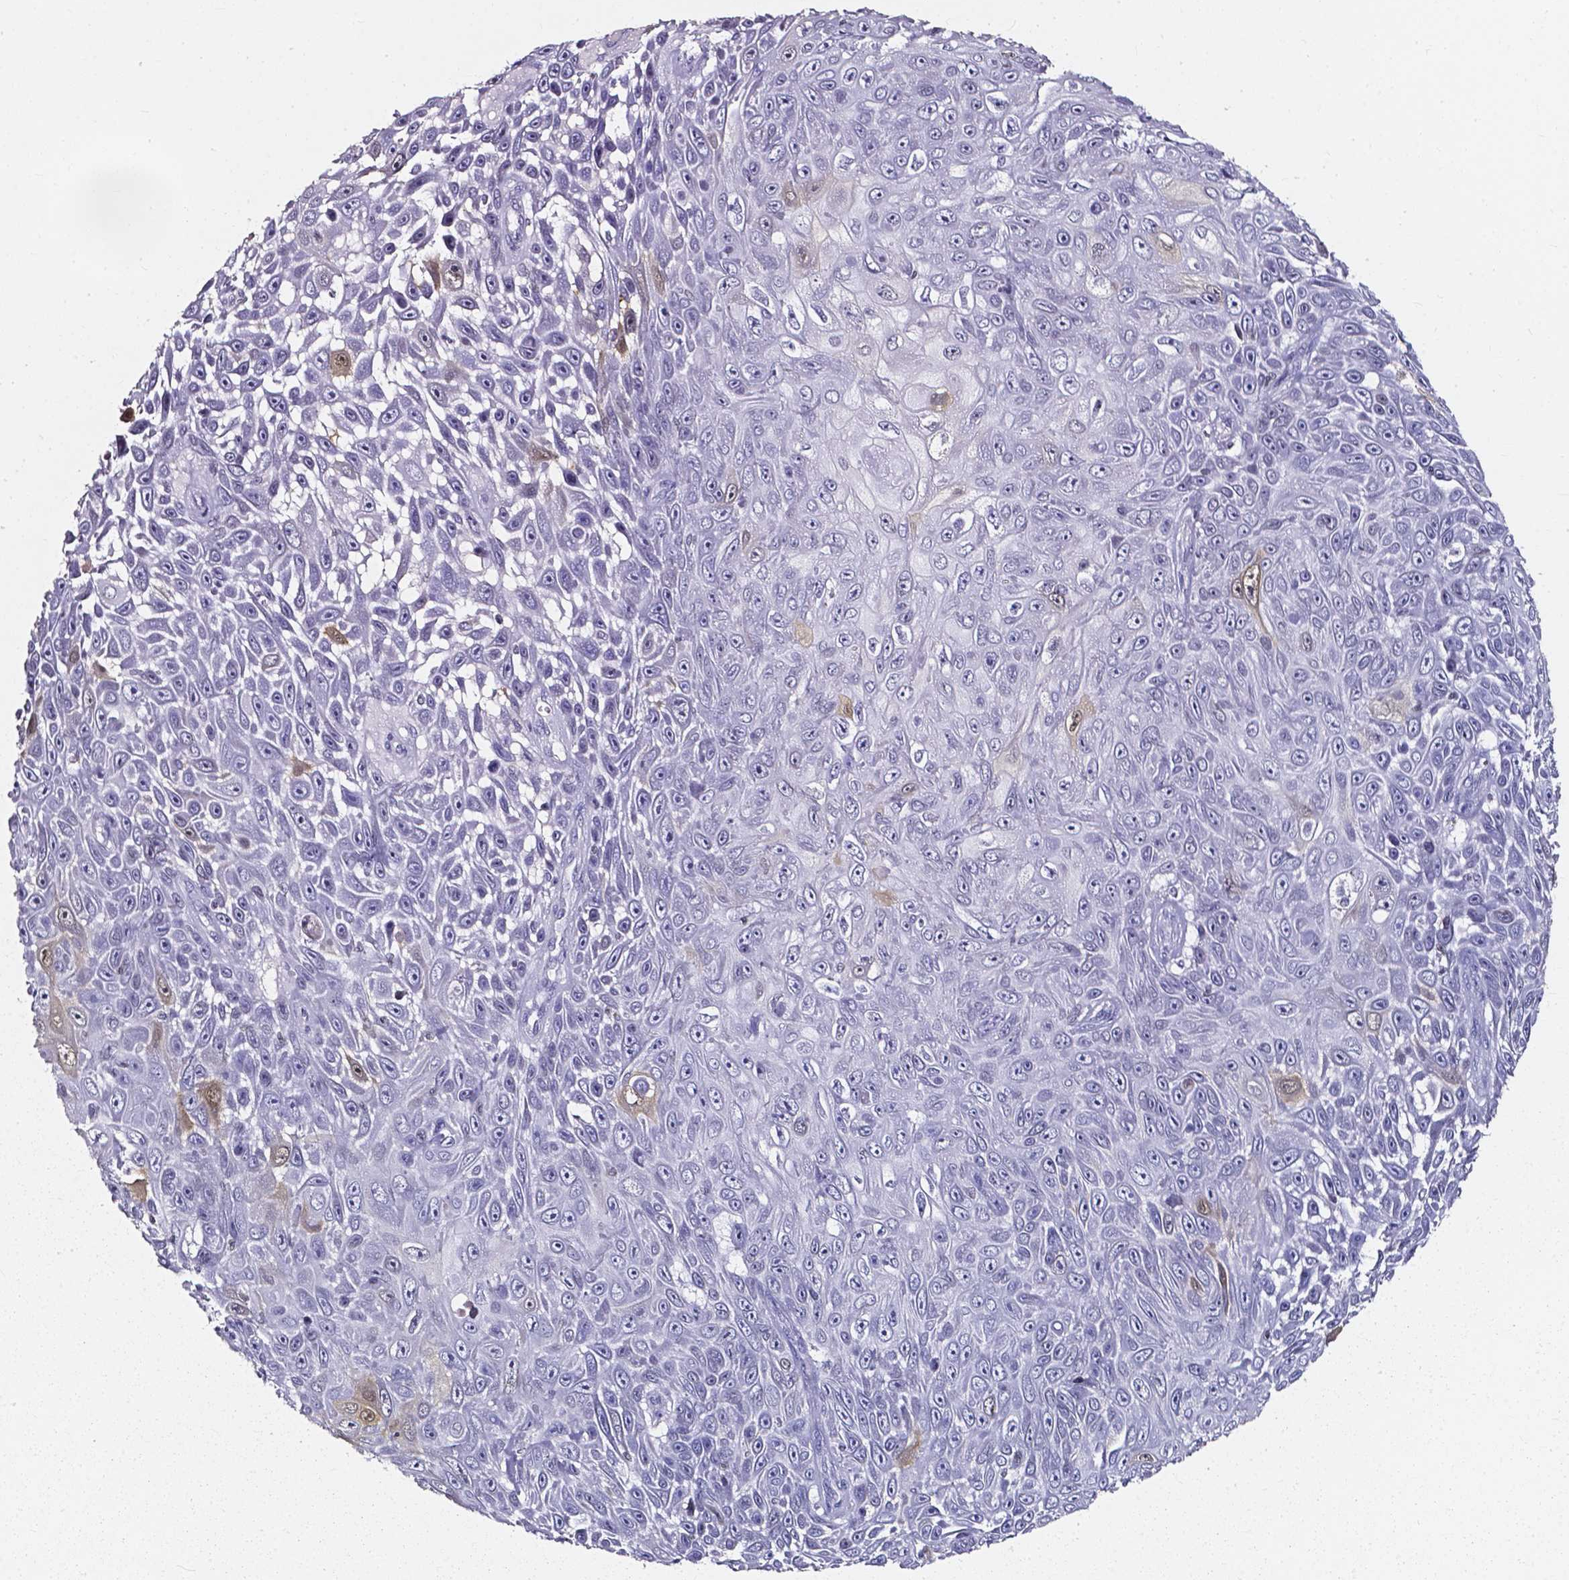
{"staining": {"intensity": "moderate", "quantity": "<25%", "location": "cytoplasmic/membranous,nuclear"}, "tissue": "skin cancer", "cell_type": "Tumor cells", "image_type": "cancer", "snomed": [{"axis": "morphology", "description": "Squamous cell carcinoma, NOS"}, {"axis": "topography", "description": "Skin"}], "caption": "This histopathology image reveals skin cancer (squamous cell carcinoma) stained with immunohistochemistry (IHC) to label a protein in brown. The cytoplasmic/membranous and nuclear of tumor cells show moderate positivity for the protein. Nuclei are counter-stained blue.", "gene": "AKR1B10", "patient": {"sex": "male", "age": 82}}